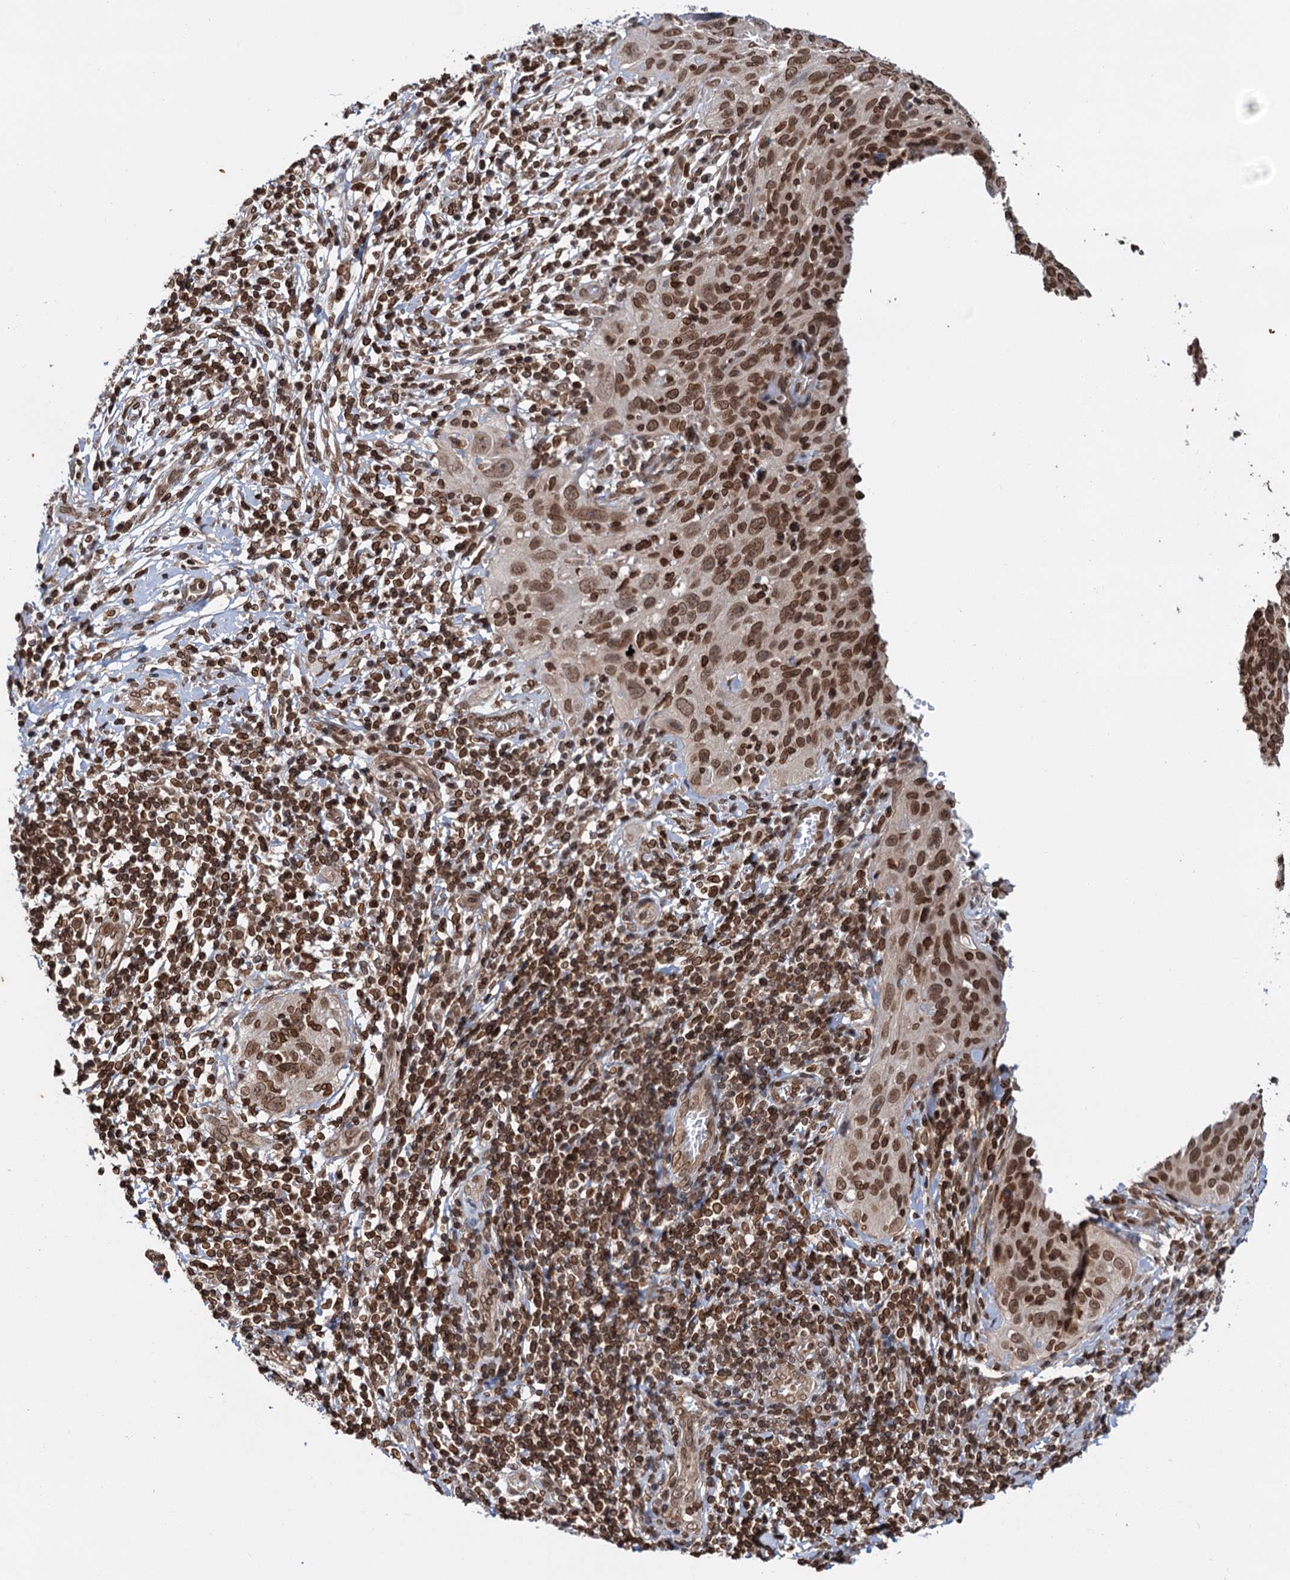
{"staining": {"intensity": "moderate", "quantity": ">75%", "location": "nuclear"}, "tissue": "cervical cancer", "cell_type": "Tumor cells", "image_type": "cancer", "snomed": [{"axis": "morphology", "description": "Squamous cell carcinoma, NOS"}, {"axis": "topography", "description": "Cervix"}], "caption": "Squamous cell carcinoma (cervical) was stained to show a protein in brown. There is medium levels of moderate nuclear staining in approximately >75% of tumor cells. (brown staining indicates protein expression, while blue staining denotes nuclei).", "gene": "ZC3H13", "patient": {"sex": "female", "age": 31}}